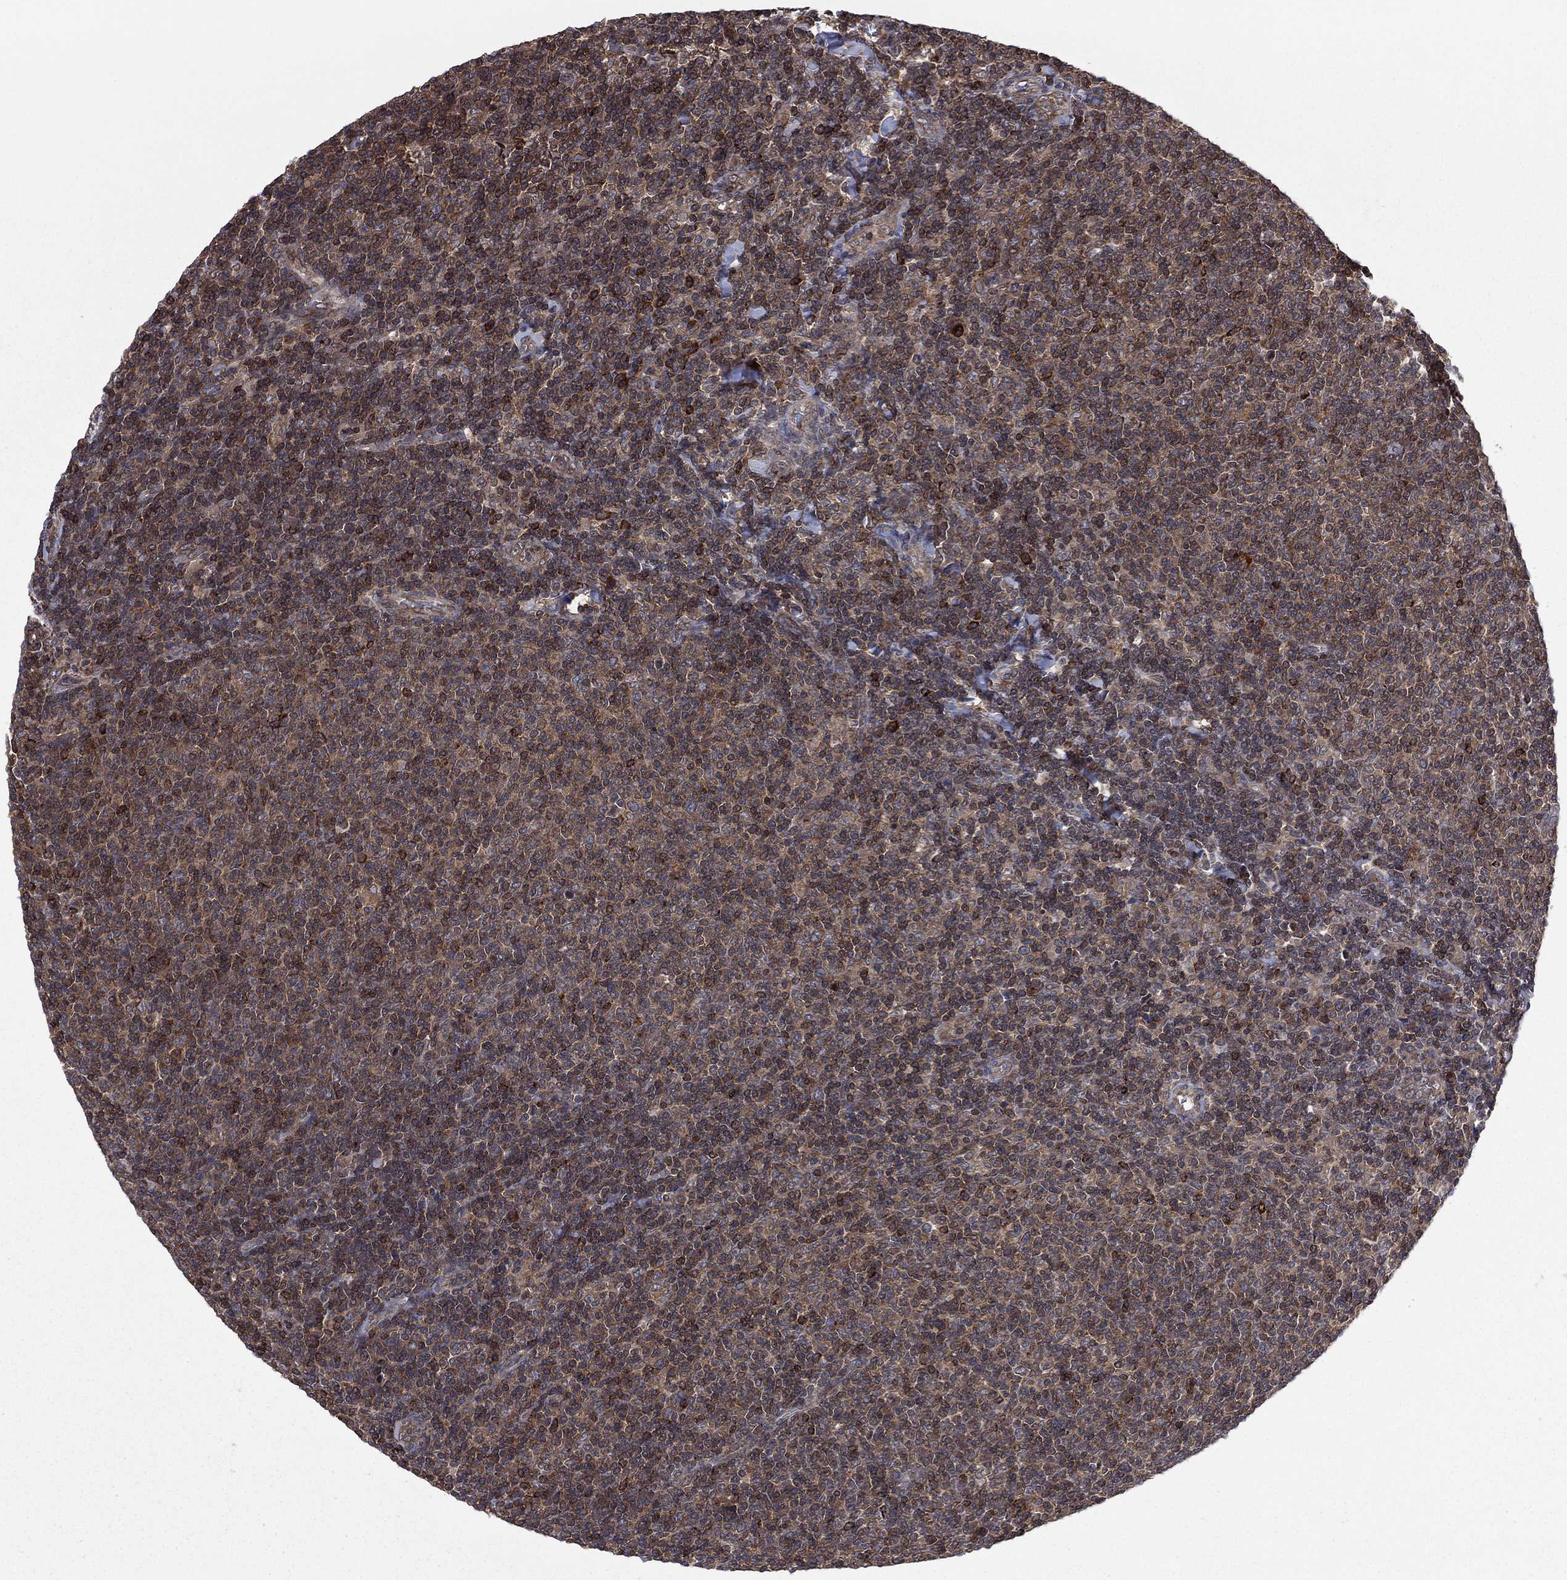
{"staining": {"intensity": "weak", "quantity": "25%-75%", "location": "cytoplasmic/membranous"}, "tissue": "lymphoma", "cell_type": "Tumor cells", "image_type": "cancer", "snomed": [{"axis": "morphology", "description": "Malignant lymphoma, non-Hodgkin's type, Low grade"}, {"axis": "topography", "description": "Lymph node"}], "caption": "The histopathology image displays immunohistochemical staining of lymphoma. There is weak cytoplasmic/membranous staining is present in approximately 25%-75% of tumor cells. (DAB (3,3'-diaminobenzidine) IHC, brown staining for protein, blue staining for nuclei).", "gene": "C2orf76", "patient": {"sex": "male", "age": 52}}